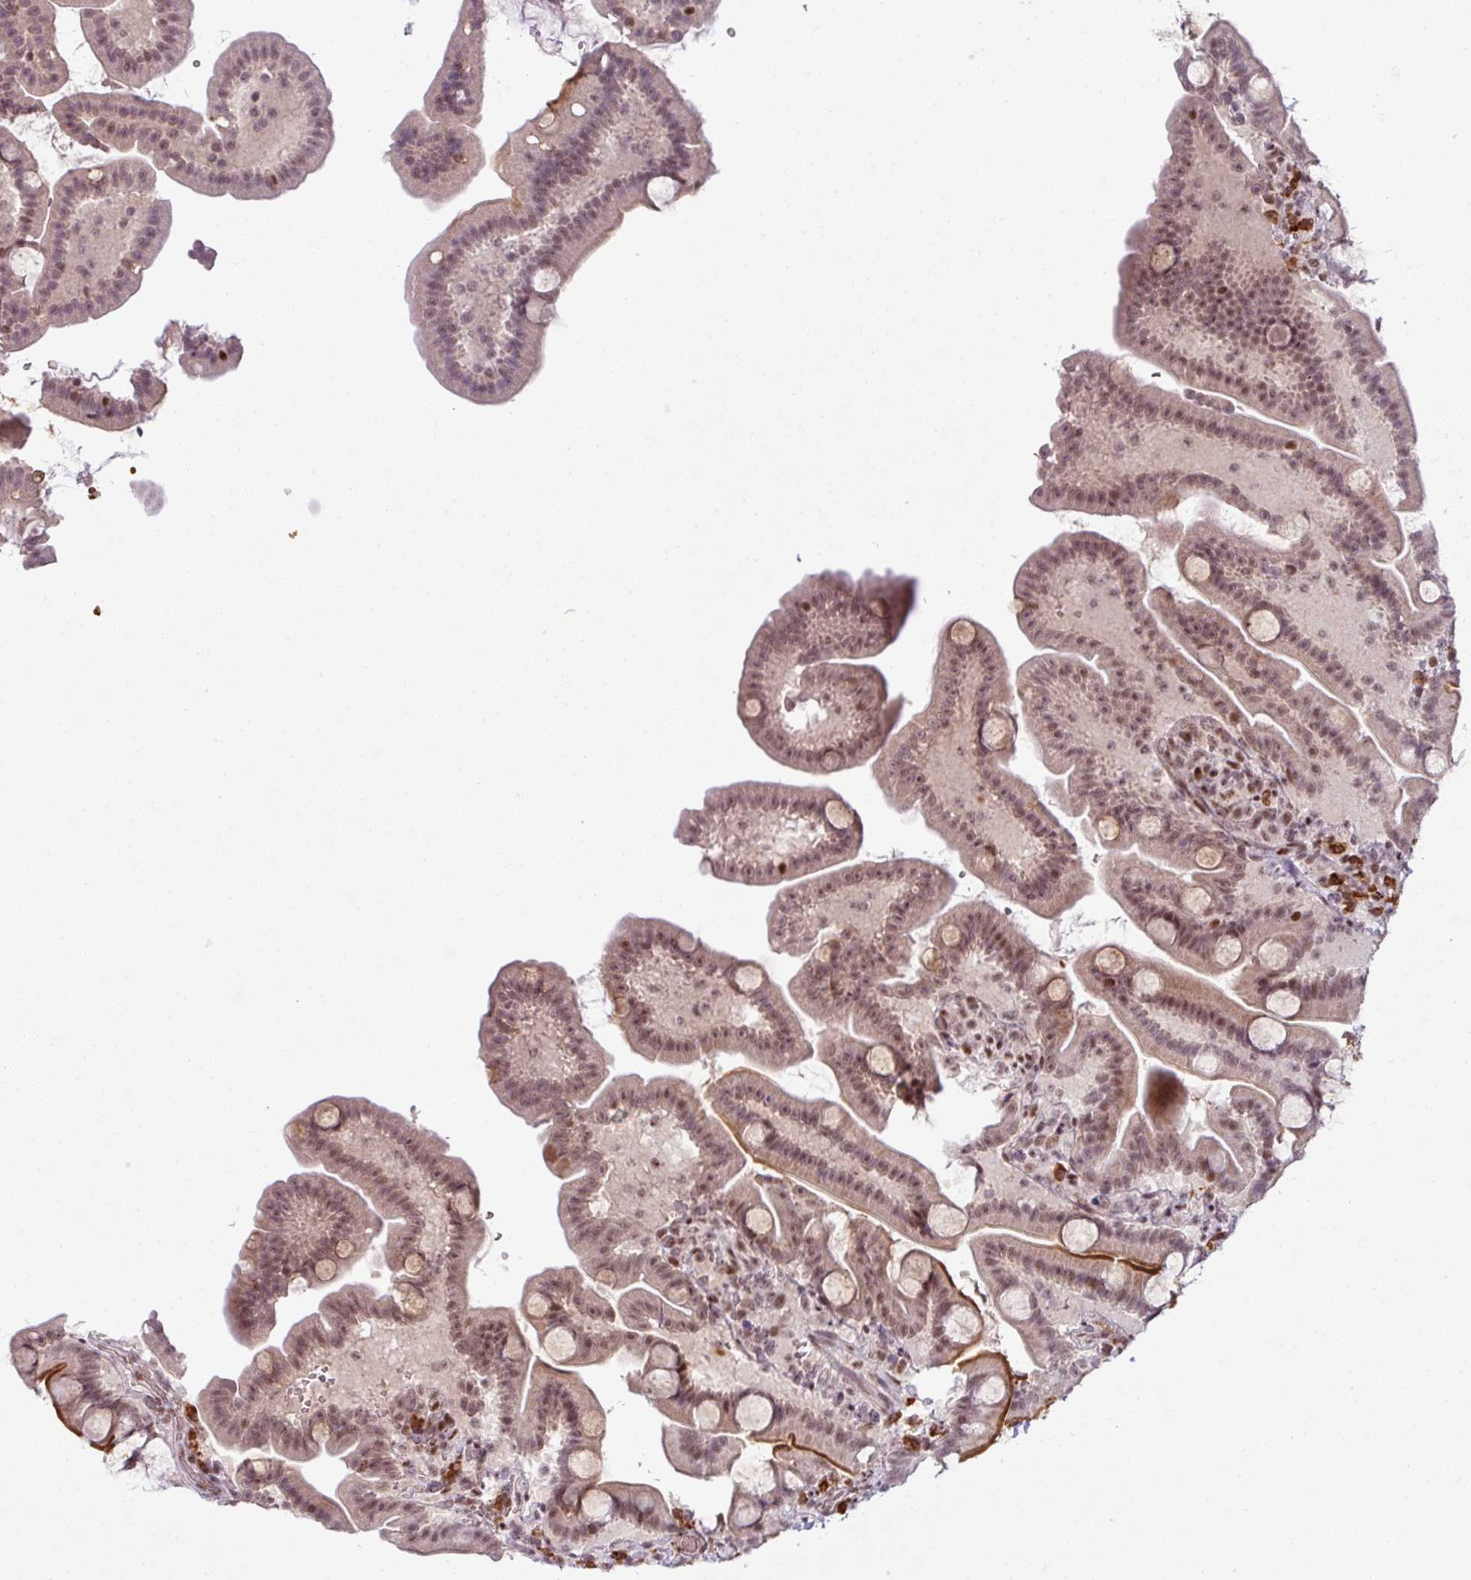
{"staining": {"intensity": "moderate", "quantity": ">75%", "location": "cytoplasmic/membranous,nuclear"}, "tissue": "duodenum", "cell_type": "Glandular cells", "image_type": "normal", "snomed": [{"axis": "morphology", "description": "Normal tissue, NOS"}, {"axis": "topography", "description": "Duodenum"}], "caption": "Immunohistochemical staining of unremarkable duodenum demonstrates >75% levels of moderate cytoplasmic/membranous,nuclear protein expression in about >75% of glandular cells.", "gene": "PRDM5", "patient": {"sex": "male", "age": 55}}